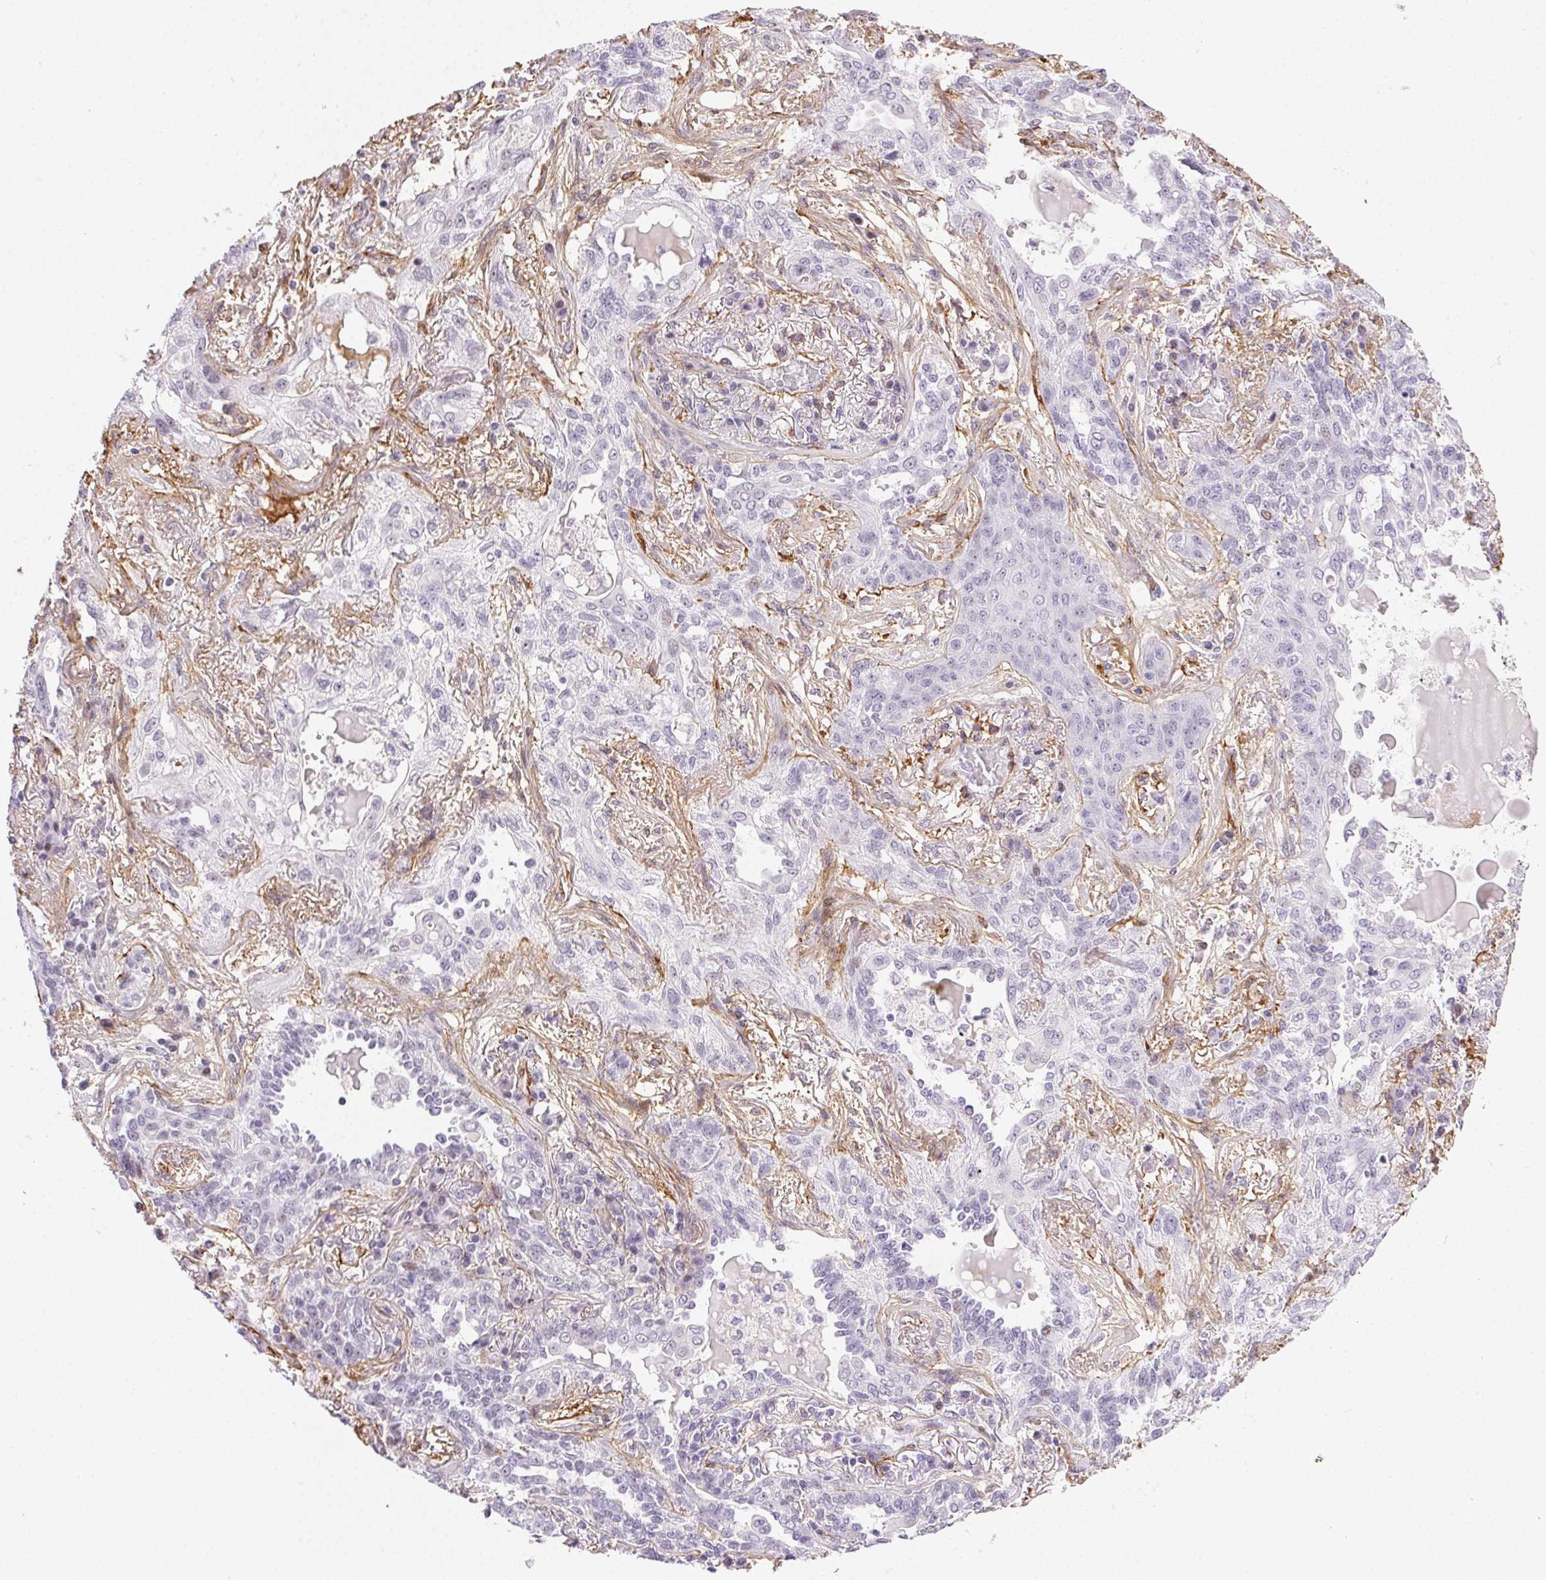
{"staining": {"intensity": "negative", "quantity": "none", "location": "none"}, "tissue": "lung cancer", "cell_type": "Tumor cells", "image_type": "cancer", "snomed": [{"axis": "morphology", "description": "Squamous cell carcinoma, NOS"}, {"axis": "topography", "description": "Lung"}], "caption": "Tumor cells are negative for brown protein staining in lung squamous cell carcinoma.", "gene": "PDZD2", "patient": {"sex": "female", "age": 70}}